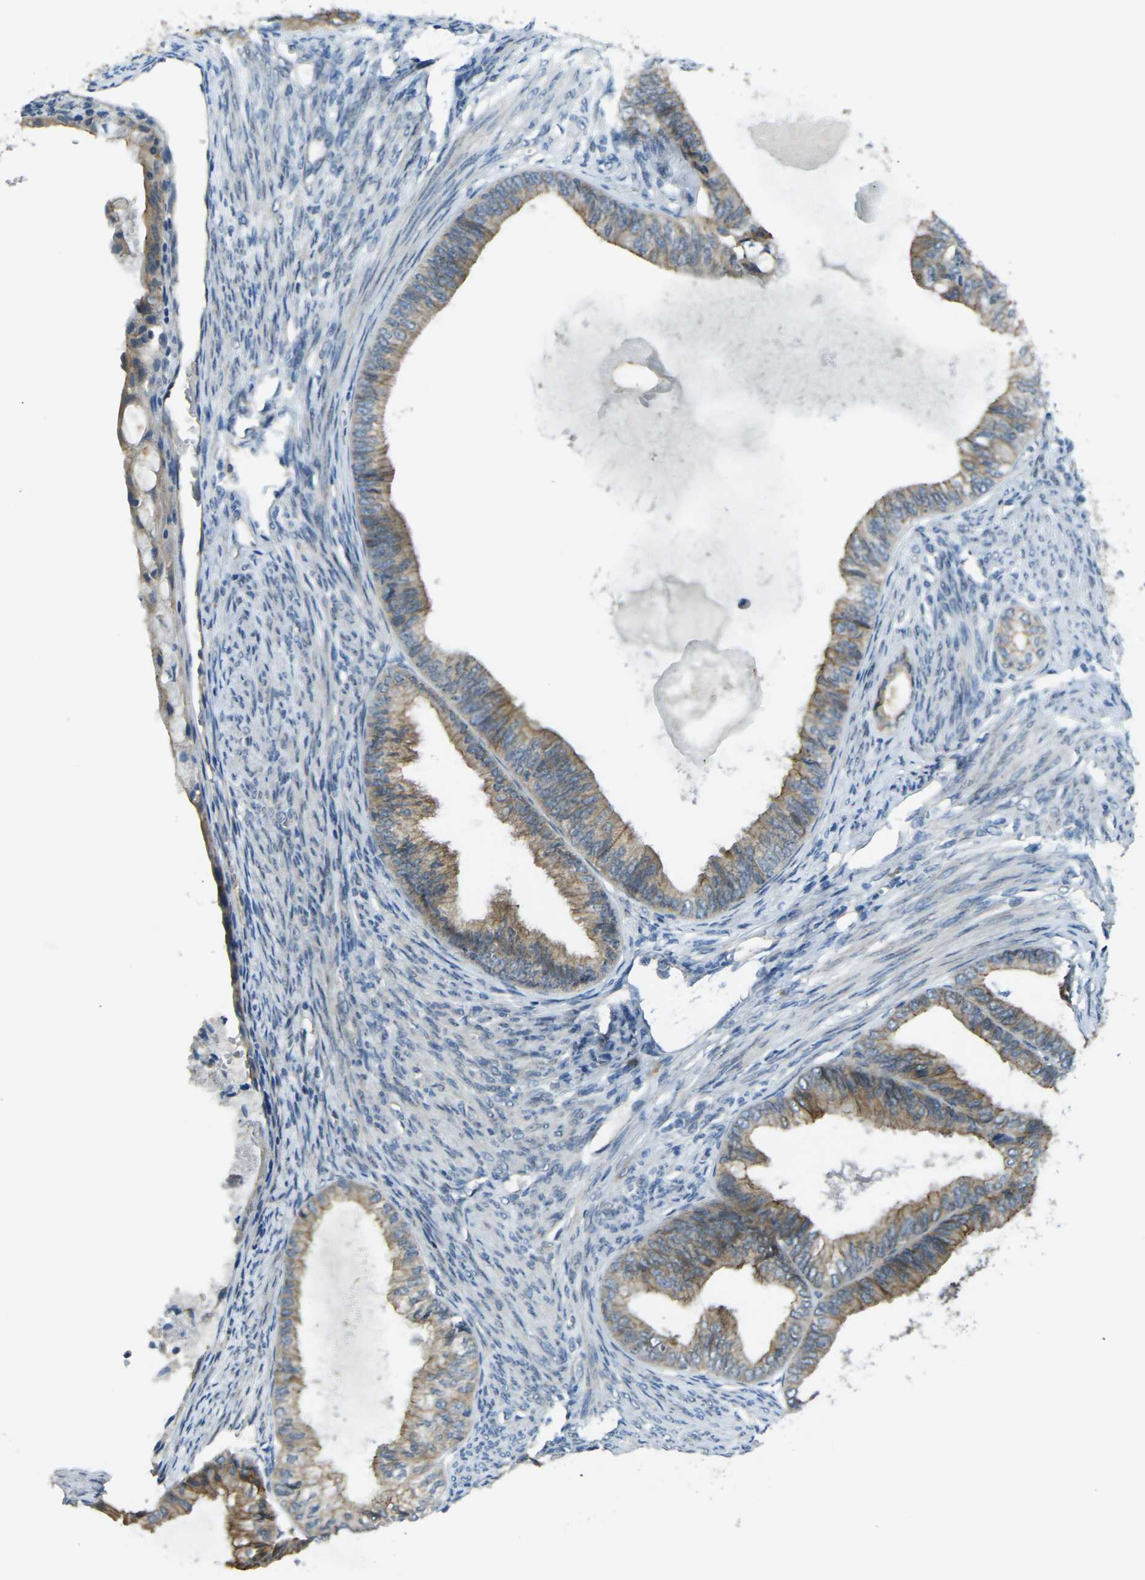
{"staining": {"intensity": "moderate", "quantity": ">75%", "location": "cytoplasmic/membranous"}, "tissue": "endometrial cancer", "cell_type": "Tumor cells", "image_type": "cancer", "snomed": [{"axis": "morphology", "description": "Adenocarcinoma, NOS"}, {"axis": "topography", "description": "Endometrium"}], "caption": "Protein expression analysis of endometrial cancer displays moderate cytoplasmic/membranous positivity in about >75% of tumor cells.", "gene": "RHBDD1", "patient": {"sex": "female", "age": 86}}